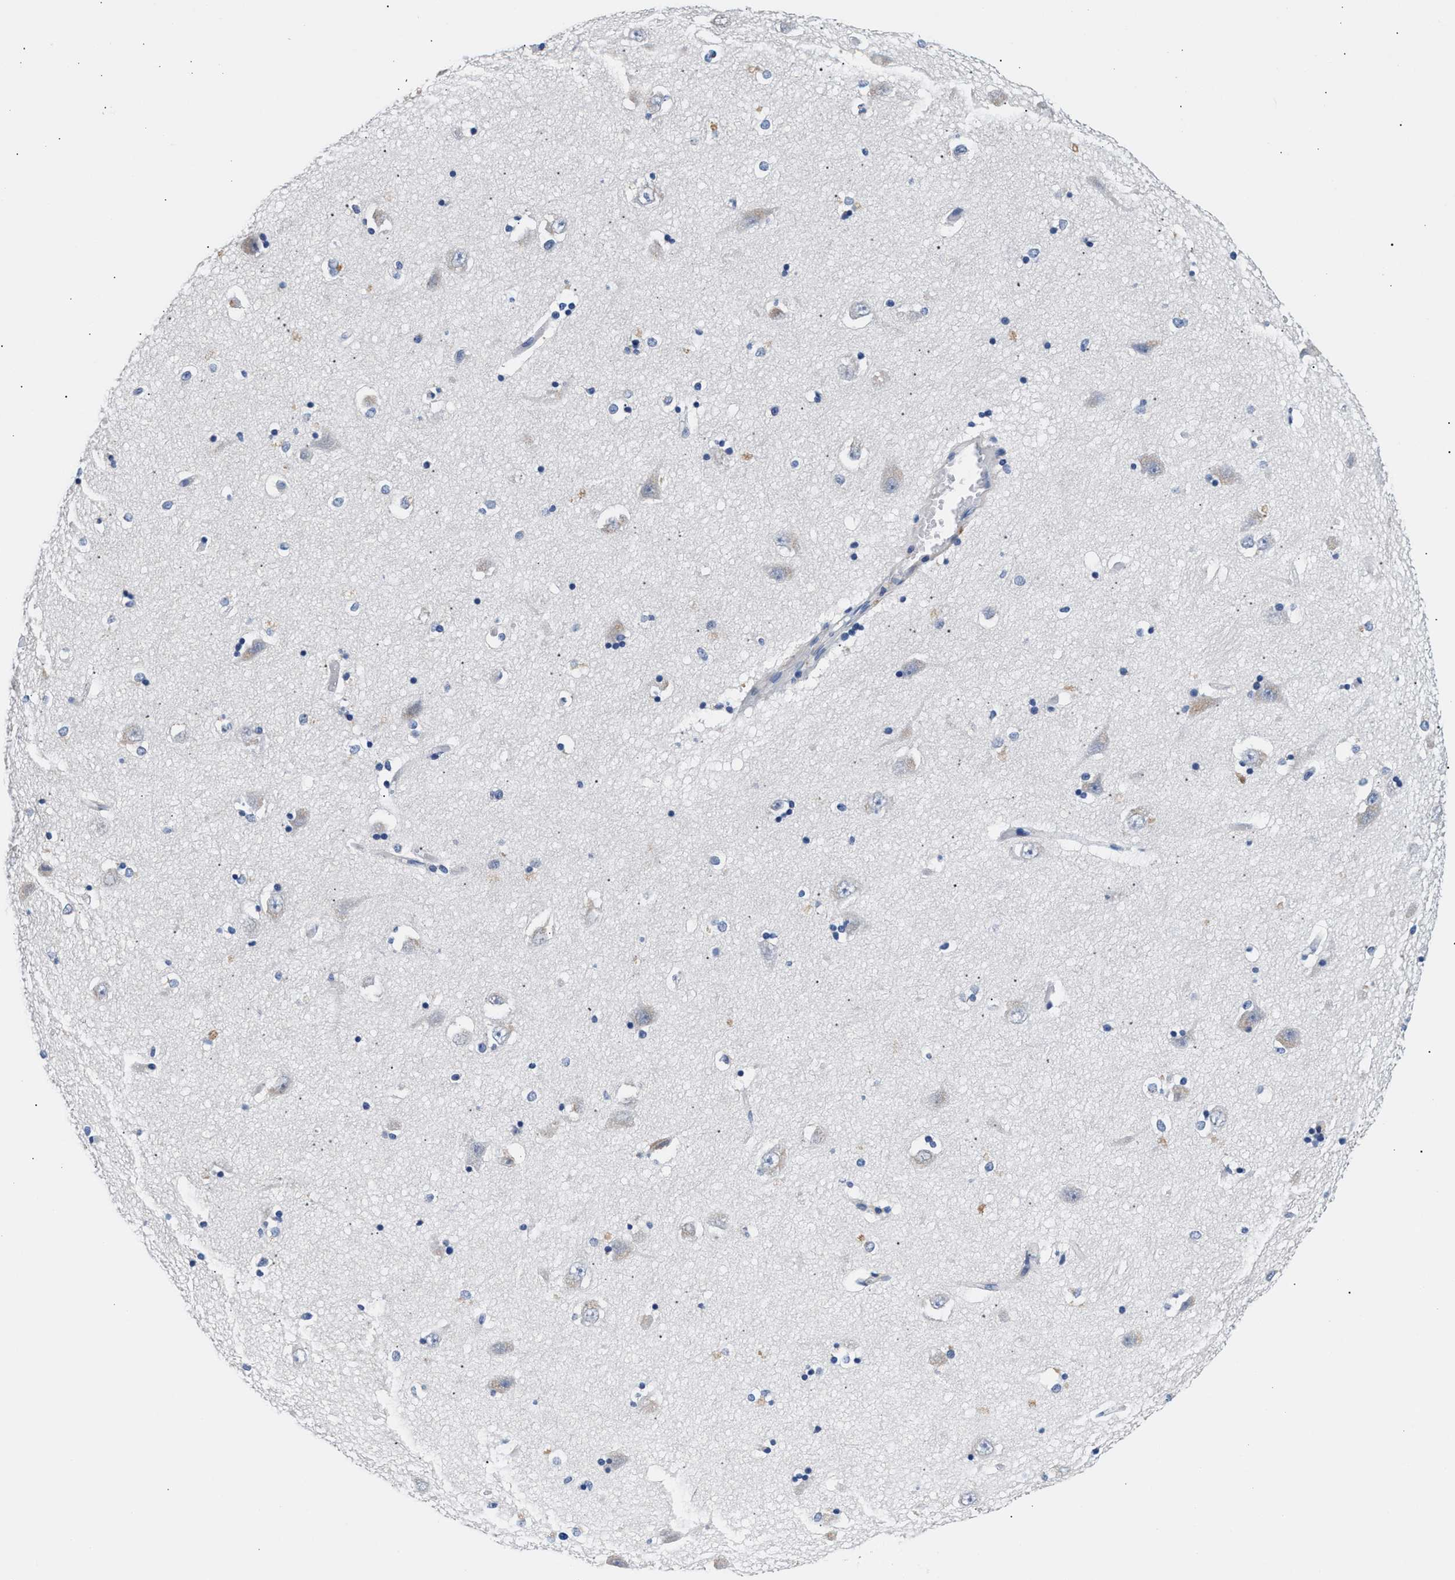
{"staining": {"intensity": "negative", "quantity": "none", "location": "none"}, "tissue": "hippocampus", "cell_type": "Glial cells", "image_type": "normal", "snomed": [{"axis": "morphology", "description": "Normal tissue, NOS"}, {"axis": "topography", "description": "Hippocampus"}], "caption": "High power microscopy photomicrograph of an IHC histopathology image of normal hippocampus, revealing no significant staining in glial cells.", "gene": "ACTL7B", "patient": {"sex": "male", "age": 45}}